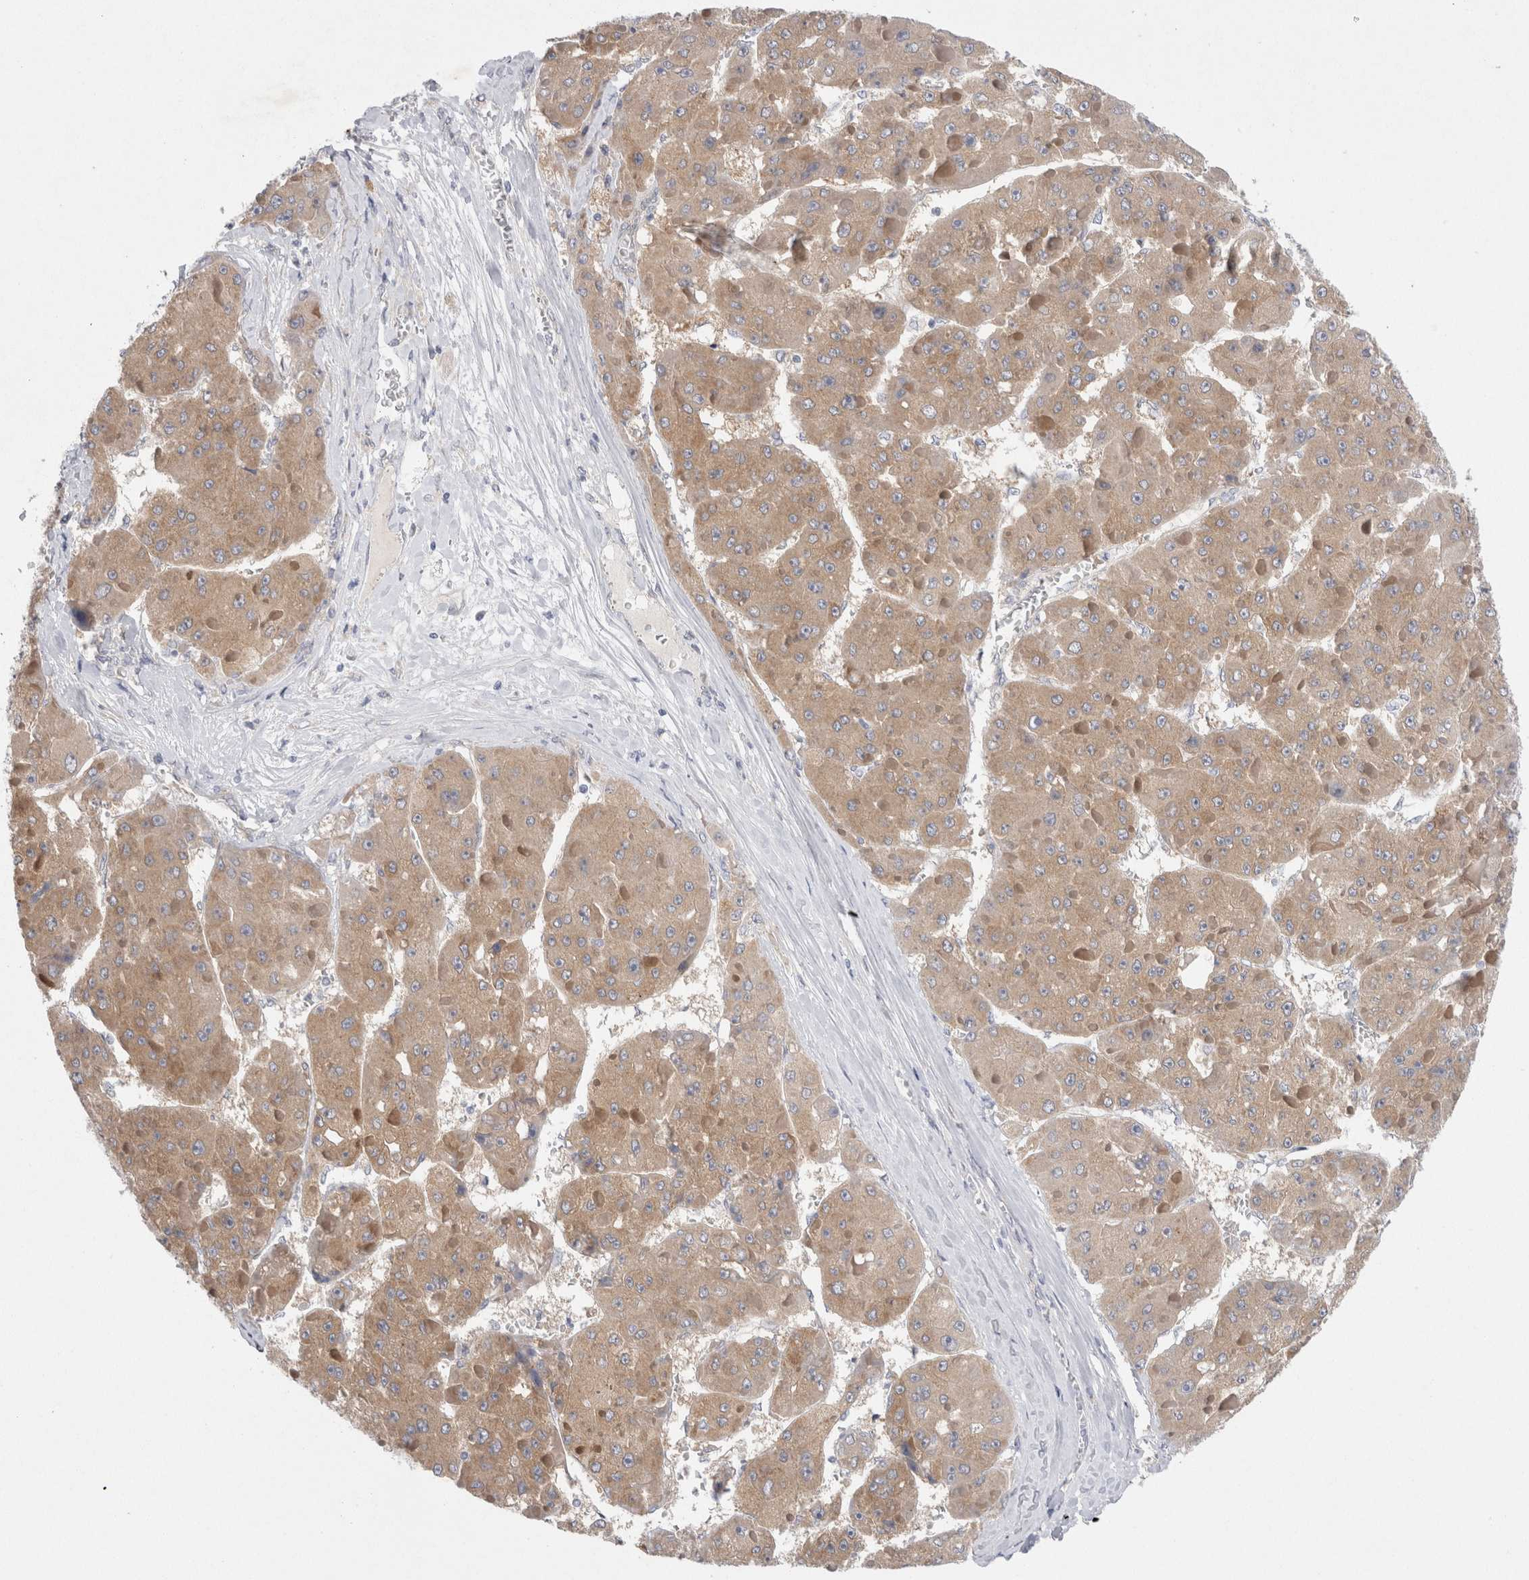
{"staining": {"intensity": "weak", "quantity": ">75%", "location": "cytoplasmic/membranous"}, "tissue": "liver cancer", "cell_type": "Tumor cells", "image_type": "cancer", "snomed": [{"axis": "morphology", "description": "Carcinoma, Hepatocellular, NOS"}, {"axis": "topography", "description": "Liver"}], "caption": "An immunohistochemistry image of tumor tissue is shown. Protein staining in brown highlights weak cytoplasmic/membranous positivity in liver cancer (hepatocellular carcinoma) within tumor cells. (DAB (3,3'-diaminobenzidine) = brown stain, brightfield microscopy at high magnification).", "gene": "WIPF2", "patient": {"sex": "female", "age": 73}}